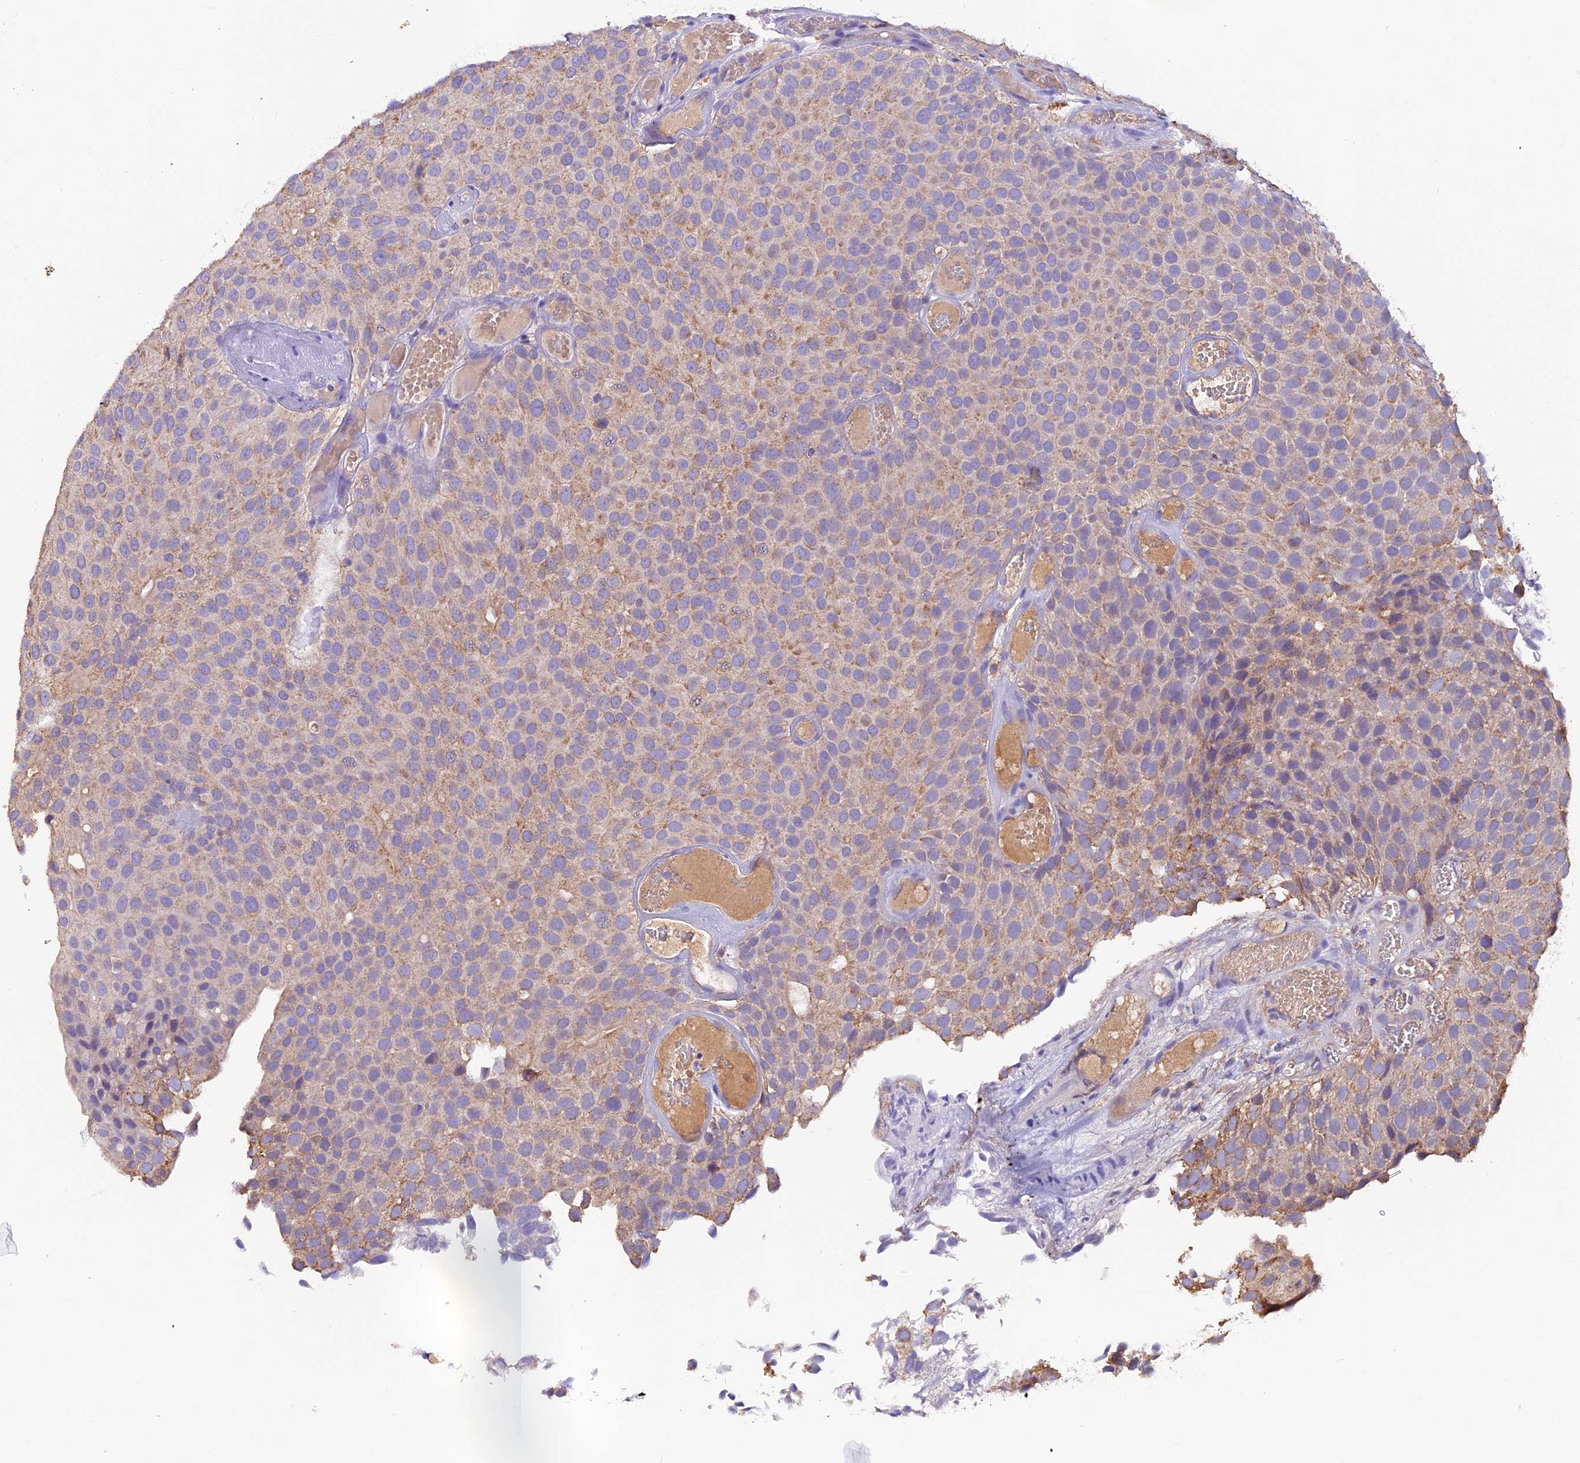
{"staining": {"intensity": "weak", "quantity": ">75%", "location": "cytoplasmic/membranous"}, "tissue": "urothelial cancer", "cell_type": "Tumor cells", "image_type": "cancer", "snomed": [{"axis": "morphology", "description": "Urothelial carcinoma, Low grade"}, {"axis": "topography", "description": "Urinary bladder"}], "caption": "Urothelial cancer stained with a brown dye demonstrates weak cytoplasmic/membranous positive expression in about >75% of tumor cells.", "gene": "SIX5", "patient": {"sex": "male", "age": 89}}